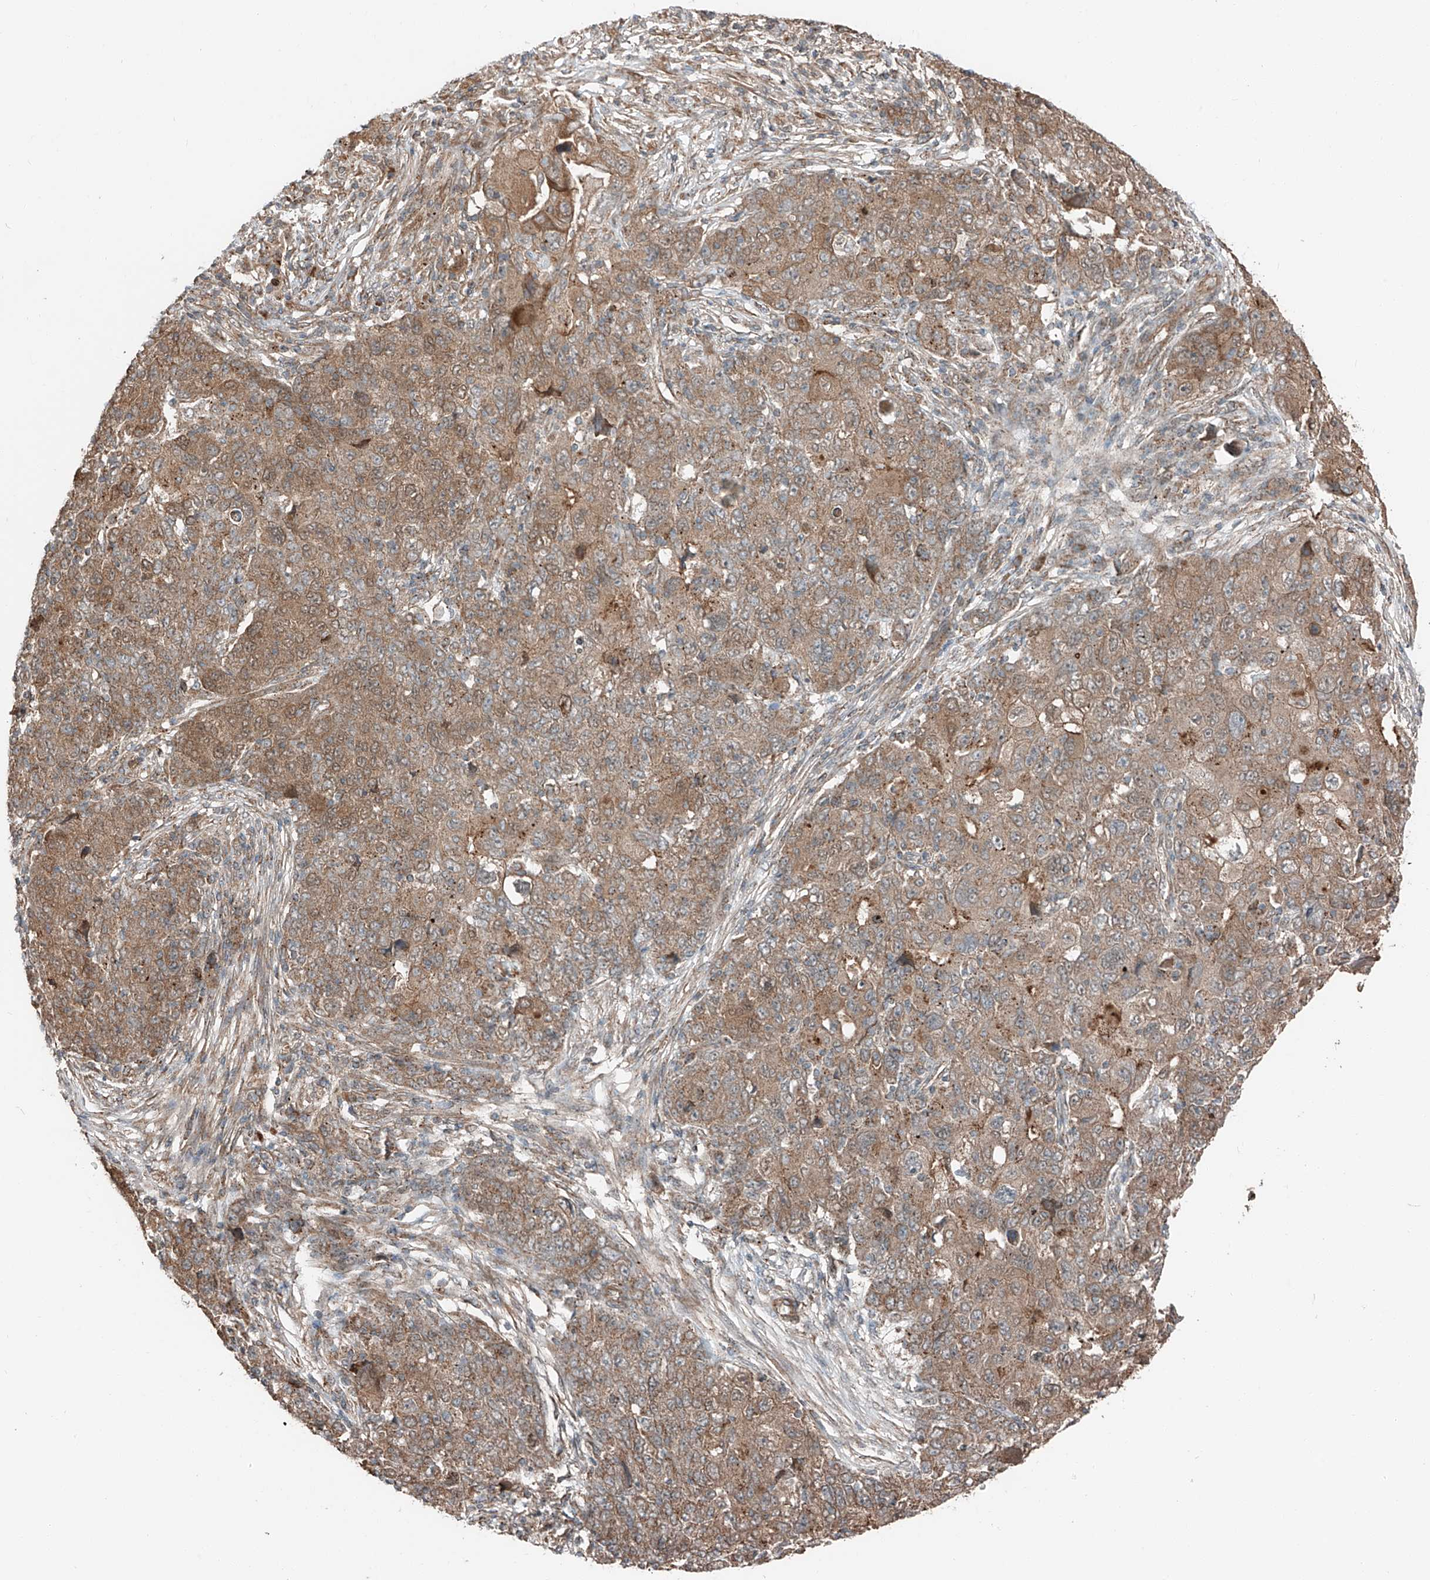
{"staining": {"intensity": "moderate", "quantity": ">75%", "location": "cytoplasmic/membranous"}, "tissue": "ovarian cancer", "cell_type": "Tumor cells", "image_type": "cancer", "snomed": [{"axis": "morphology", "description": "Carcinoma, endometroid"}, {"axis": "topography", "description": "Ovary"}], "caption": "The micrograph exhibits a brown stain indicating the presence of a protein in the cytoplasmic/membranous of tumor cells in ovarian cancer (endometroid carcinoma). (DAB IHC, brown staining for protein, blue staining for nuclei).", "gene": "CEP162", "patient": {"sex": "female", "age": 42}}